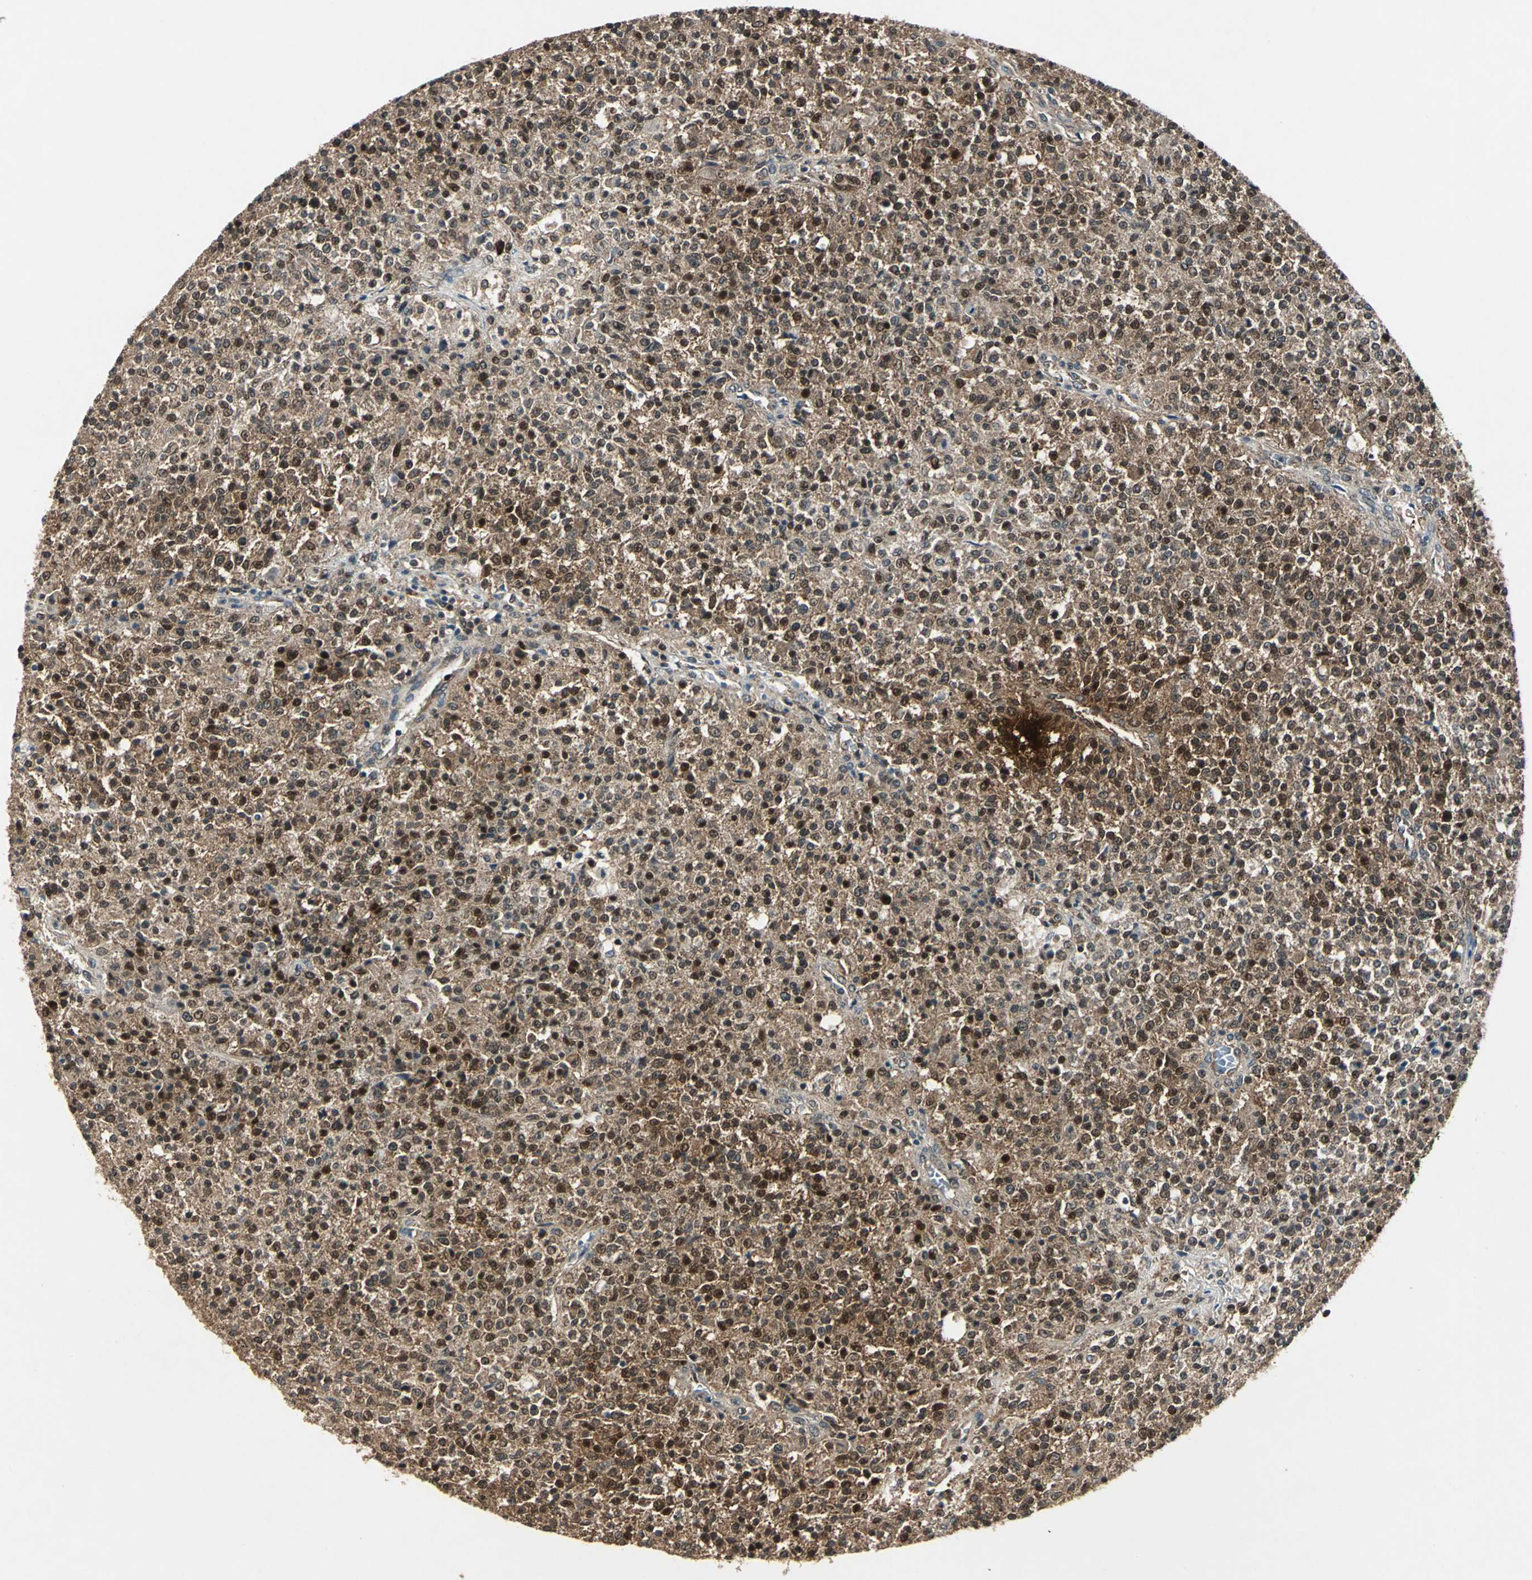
{"staining": {"intensity": "moderate", "quantity": ">75%", "location": "cytoplasmic/membranous,nuclear"}, "tissue": "testis cancer", "cell_type": "Tumor cells", "image_type": "cancer", "snomed": [{"axis": "morphology", "description": "Seminoma, NOS"}, {"axis": "topography", "description": "Testis"}], "caption": "Protein staining demonstrates moderate cytoplasmic/membranous and nuclear expression in about >75% of tumor cells in testis seminoma. The staining is performed using DAB (3,3'-diaminobenzidine) brown chromogen to label protein expression. The nuclei are counter-stained blue using hematoxylin.", "gene": "AHSA1", "patient": {"sex": "male", "age": 59}}